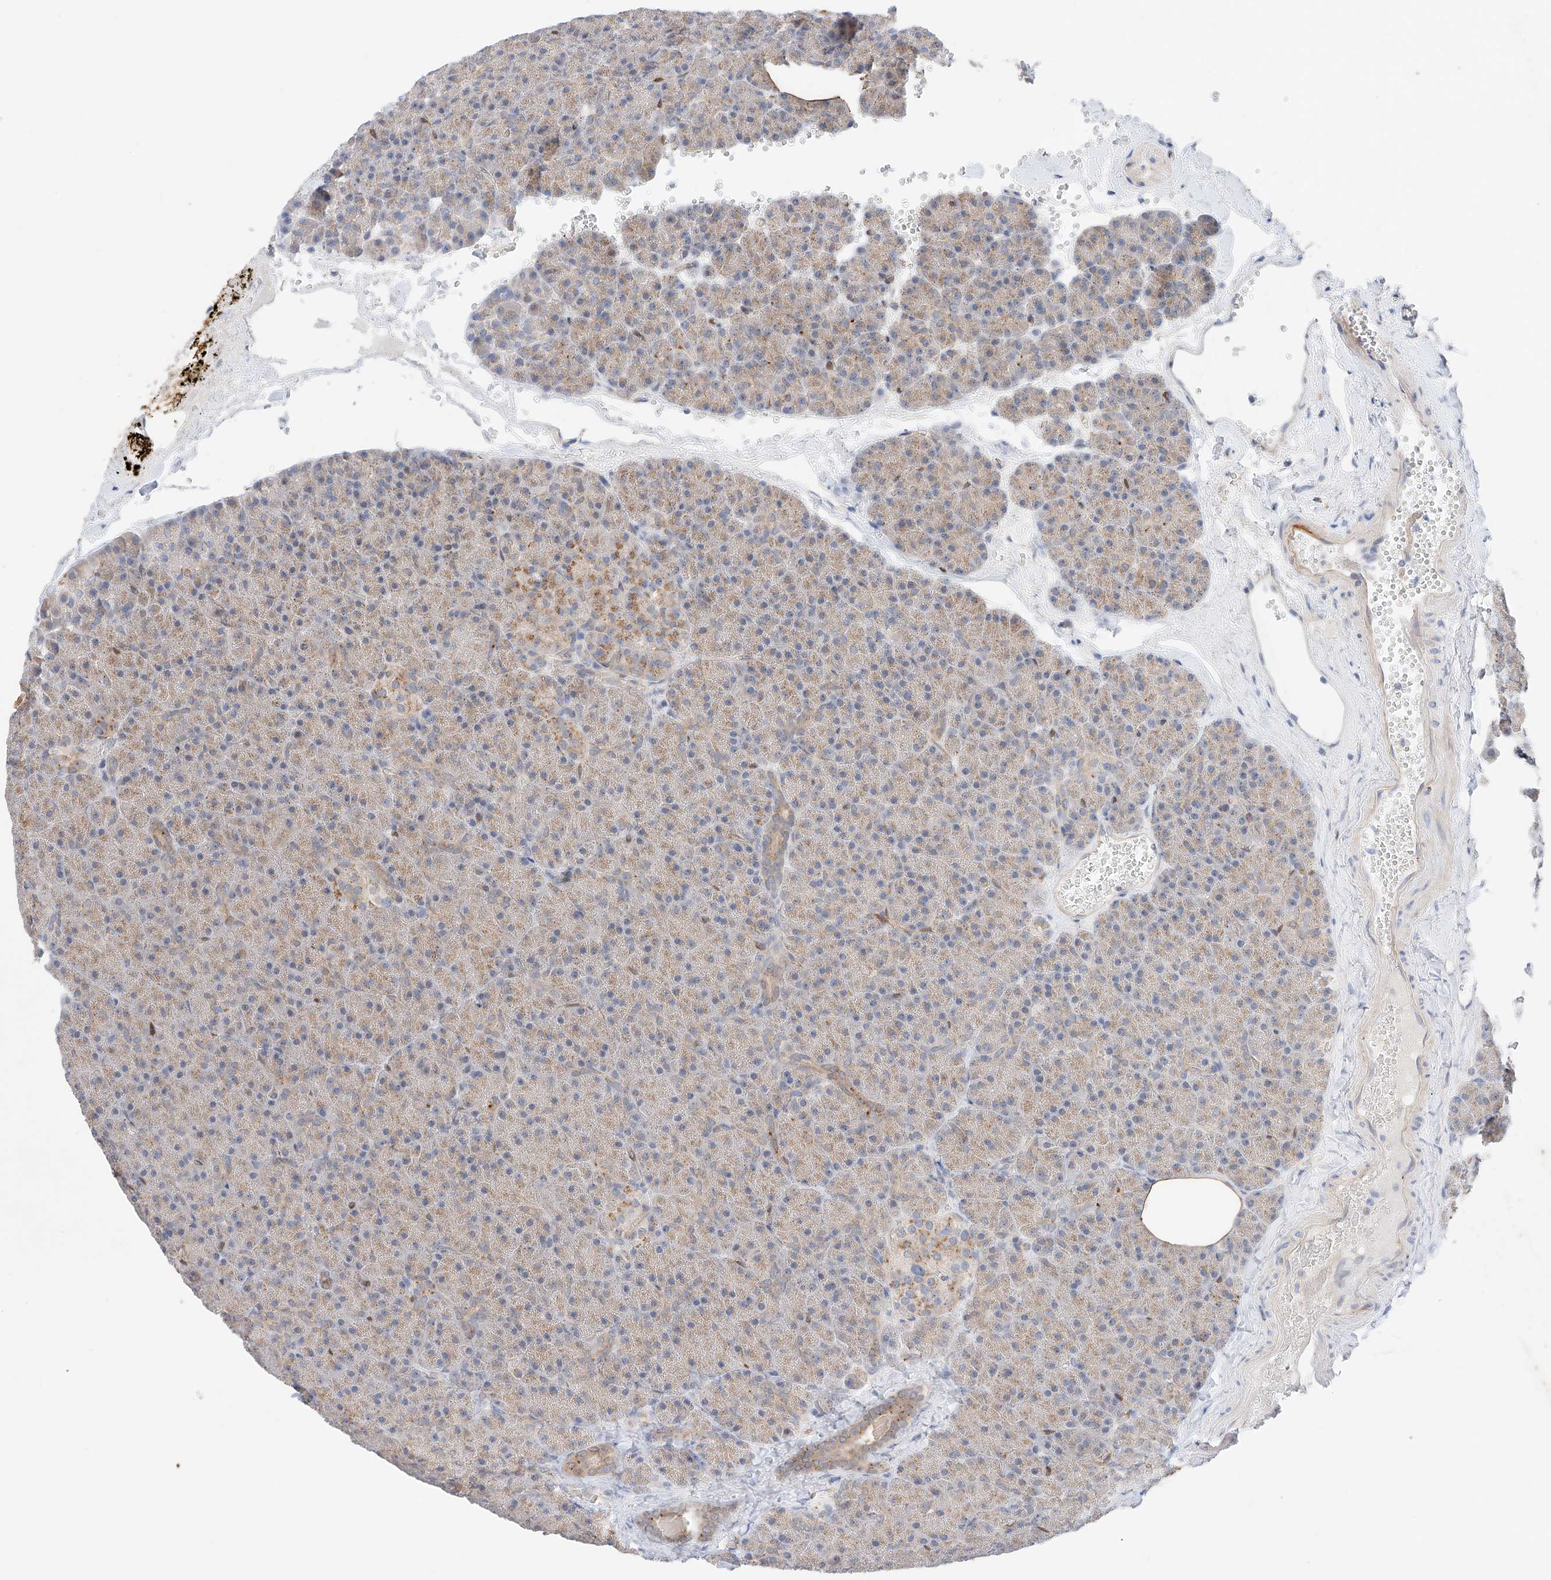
{"staining": {"intensity": "moderate", "quantity": ">75%", "location": "cytoplasmic/membranous"}, "tissue": "pancreas", "cell_type": "Exocrine glandular cells", "image_type": "normal", "snomed": [{"axis": "morphology", "description": "Normal tissue, NOS"}, {"axis": "morphology", "description": "Carcinoid, malignant, NOS"}, {"axis": "topography", "description": "Pancreas"}], "caption": "Protein staining of normal pancreas shows moderate cytoplasmic/membranous expression in approximately >75% of exocrine glandular cells. (DAB = brown stain, brightfield microscopy at high magnification).", "gene": "GCNT1", "patient": {"sex": "female", "age": 35}}